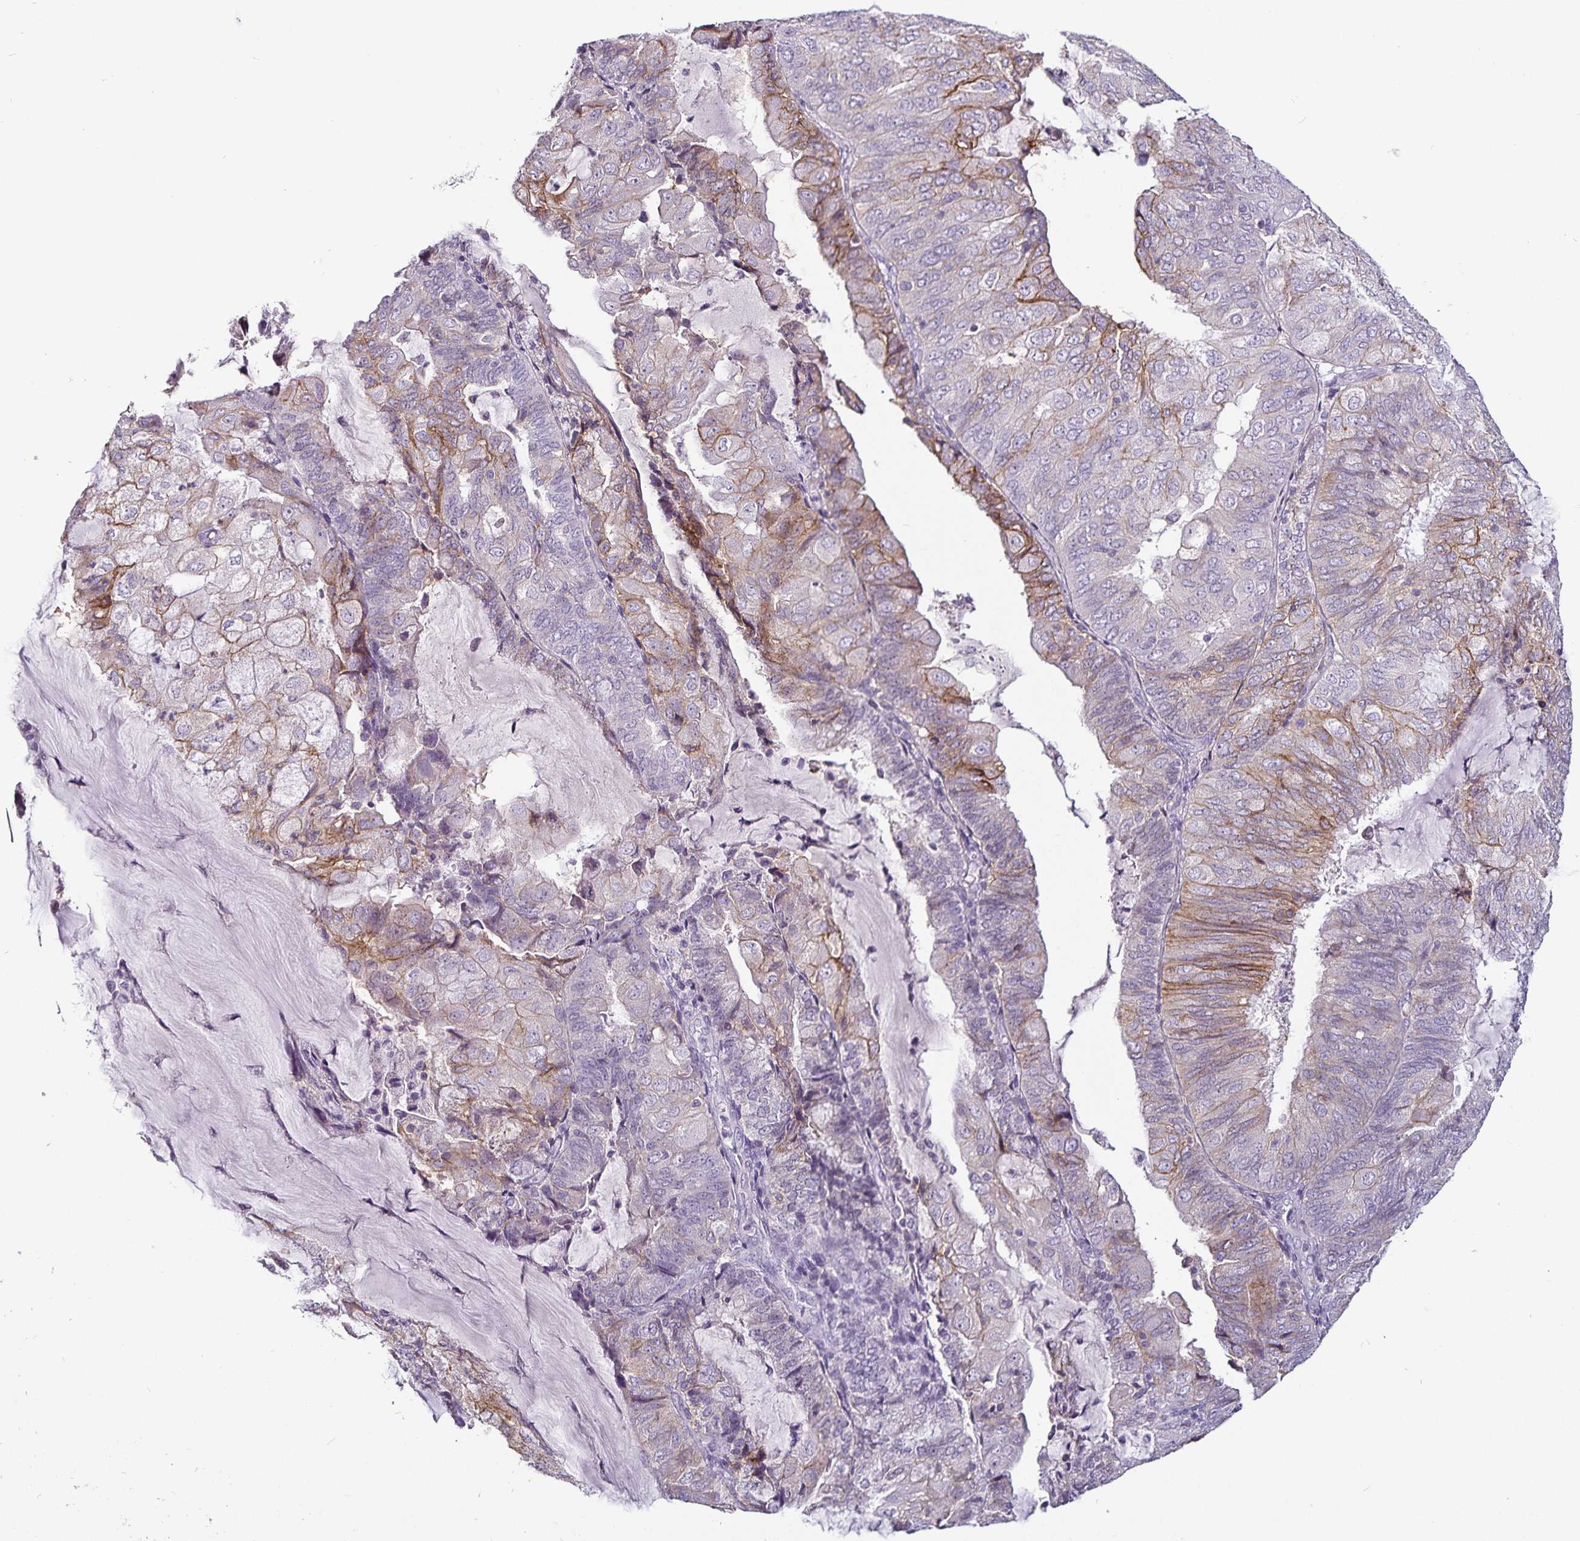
{"staining": {"intensity": "weak", "quantity": "<25%", "location": "cytoplasmic/membranous"}, "tissue": "endometrial cancer", "cell_type": "Tumor cells", "image_type": "cancer", "snomed": [{"axis": "morphology", "description": "Adenocarcinoma, NOS"}, {"axis": "topography", "description": "Endometrium"}], "caption": "DAB (3,3'-diaminobenzidine) immunohistochemical staining of human endometrial cancer (adenocarcinoma) exhibits no significant expression in tumor cells. (DAB immunohistochemistry with hematoxylin counter stain).", "gene": "CA12", "patient": {"sex": "female", "age": 81}}